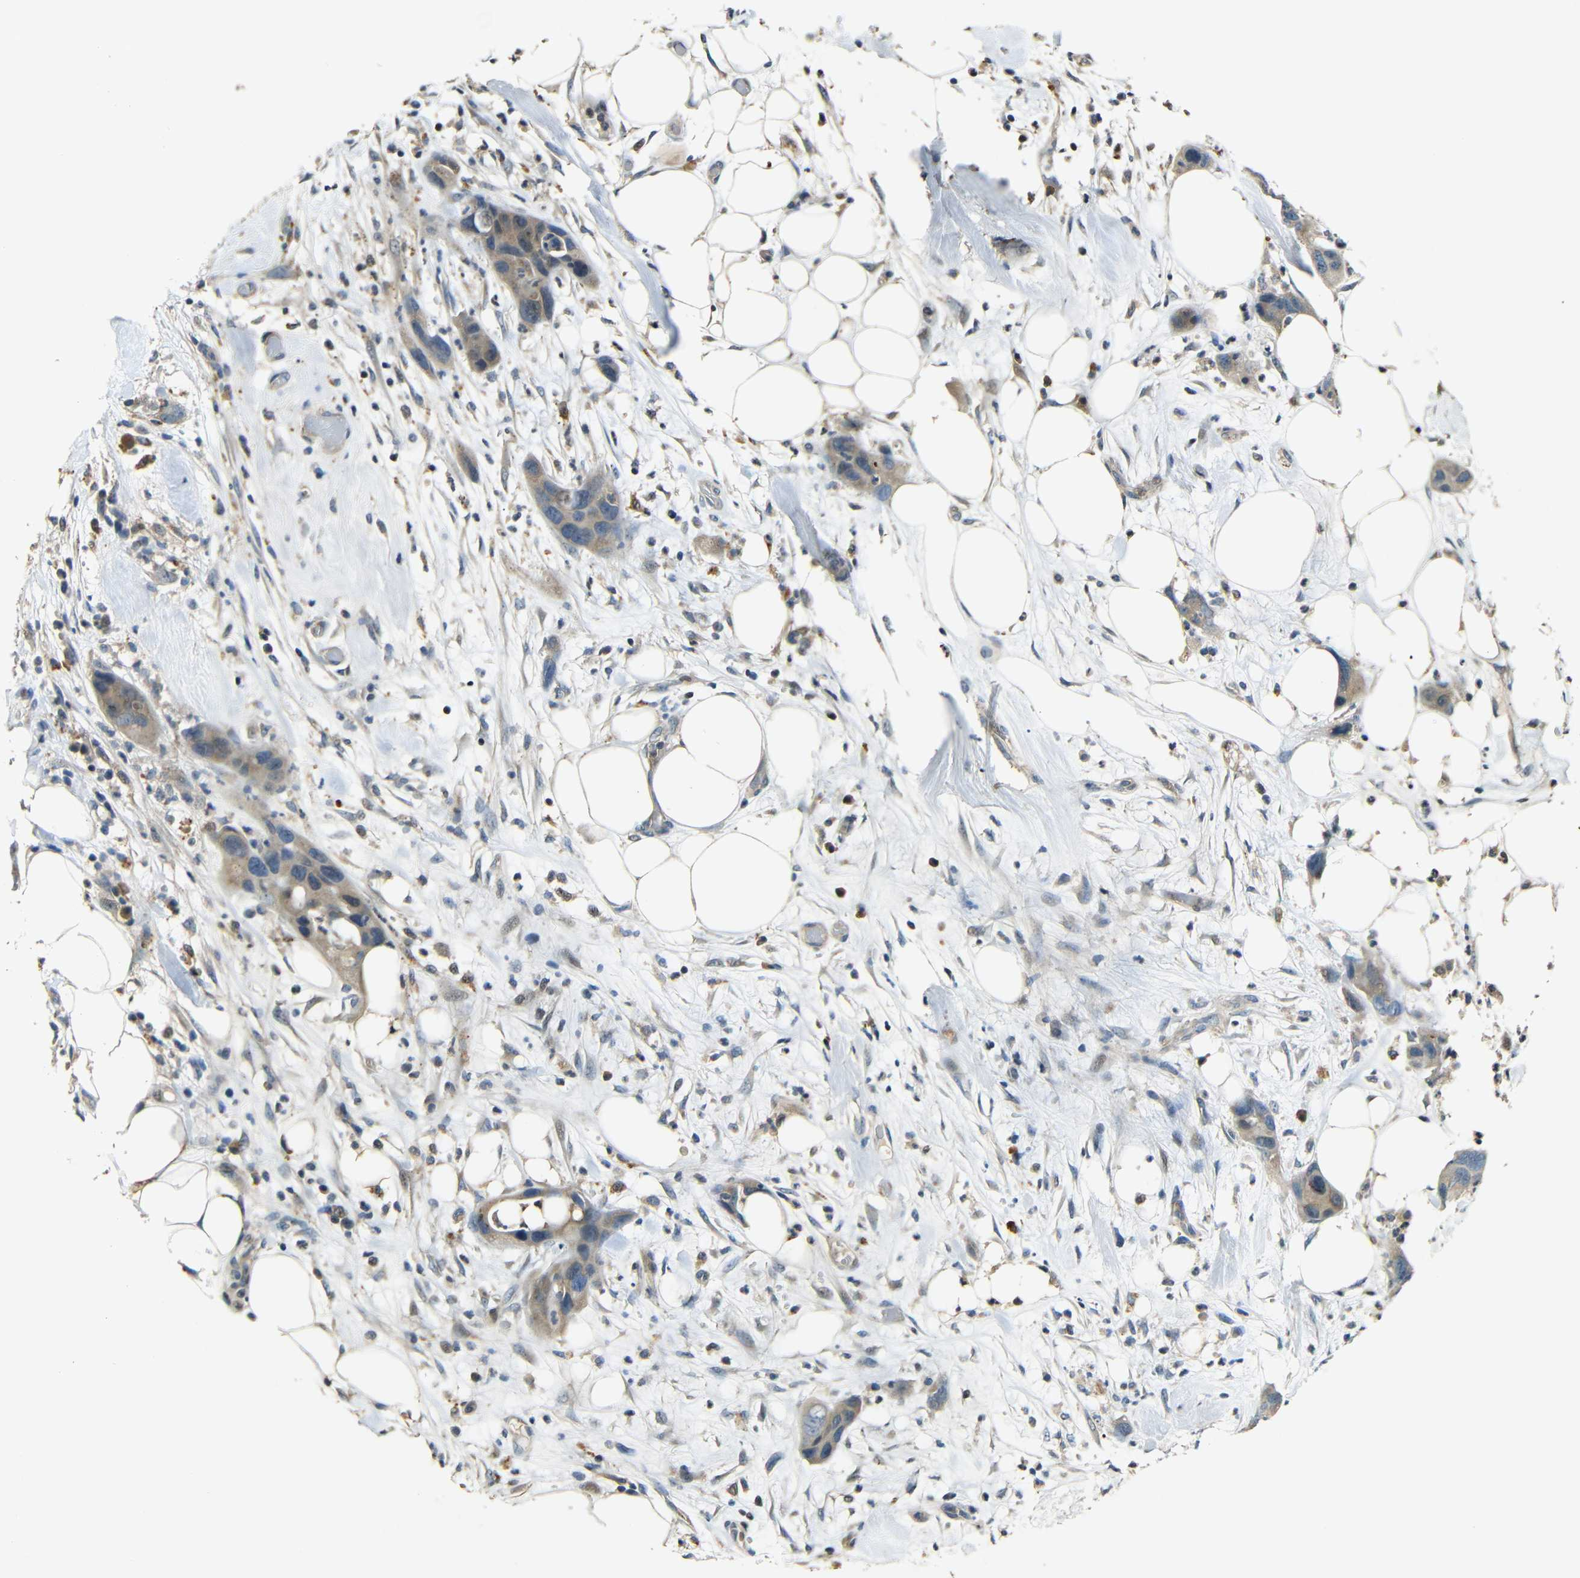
{"staining": {"intensity": "moderate", "quantity": ">75%", "location": "cytoplasmic/membranous,nuclear"}, "tissue": "pancreatic cancer", "cell_type": "Tumor cells", "image_type": "cancer", "snomed": [{"axis": "morphology", "description": "Adenocarcinoma, NOS"}, {"axis": "topography", "description": "Pancreas"}], "caption": "Protein analysis of pancreatic cancer (adenocarcinoma) tissue demonstrates moderate cytoplasmic/membranous and nuclear staining in about >75% of tumor cells.", "gene": "KAZALD1", "patient": {"sex": "female", "age": 71}}